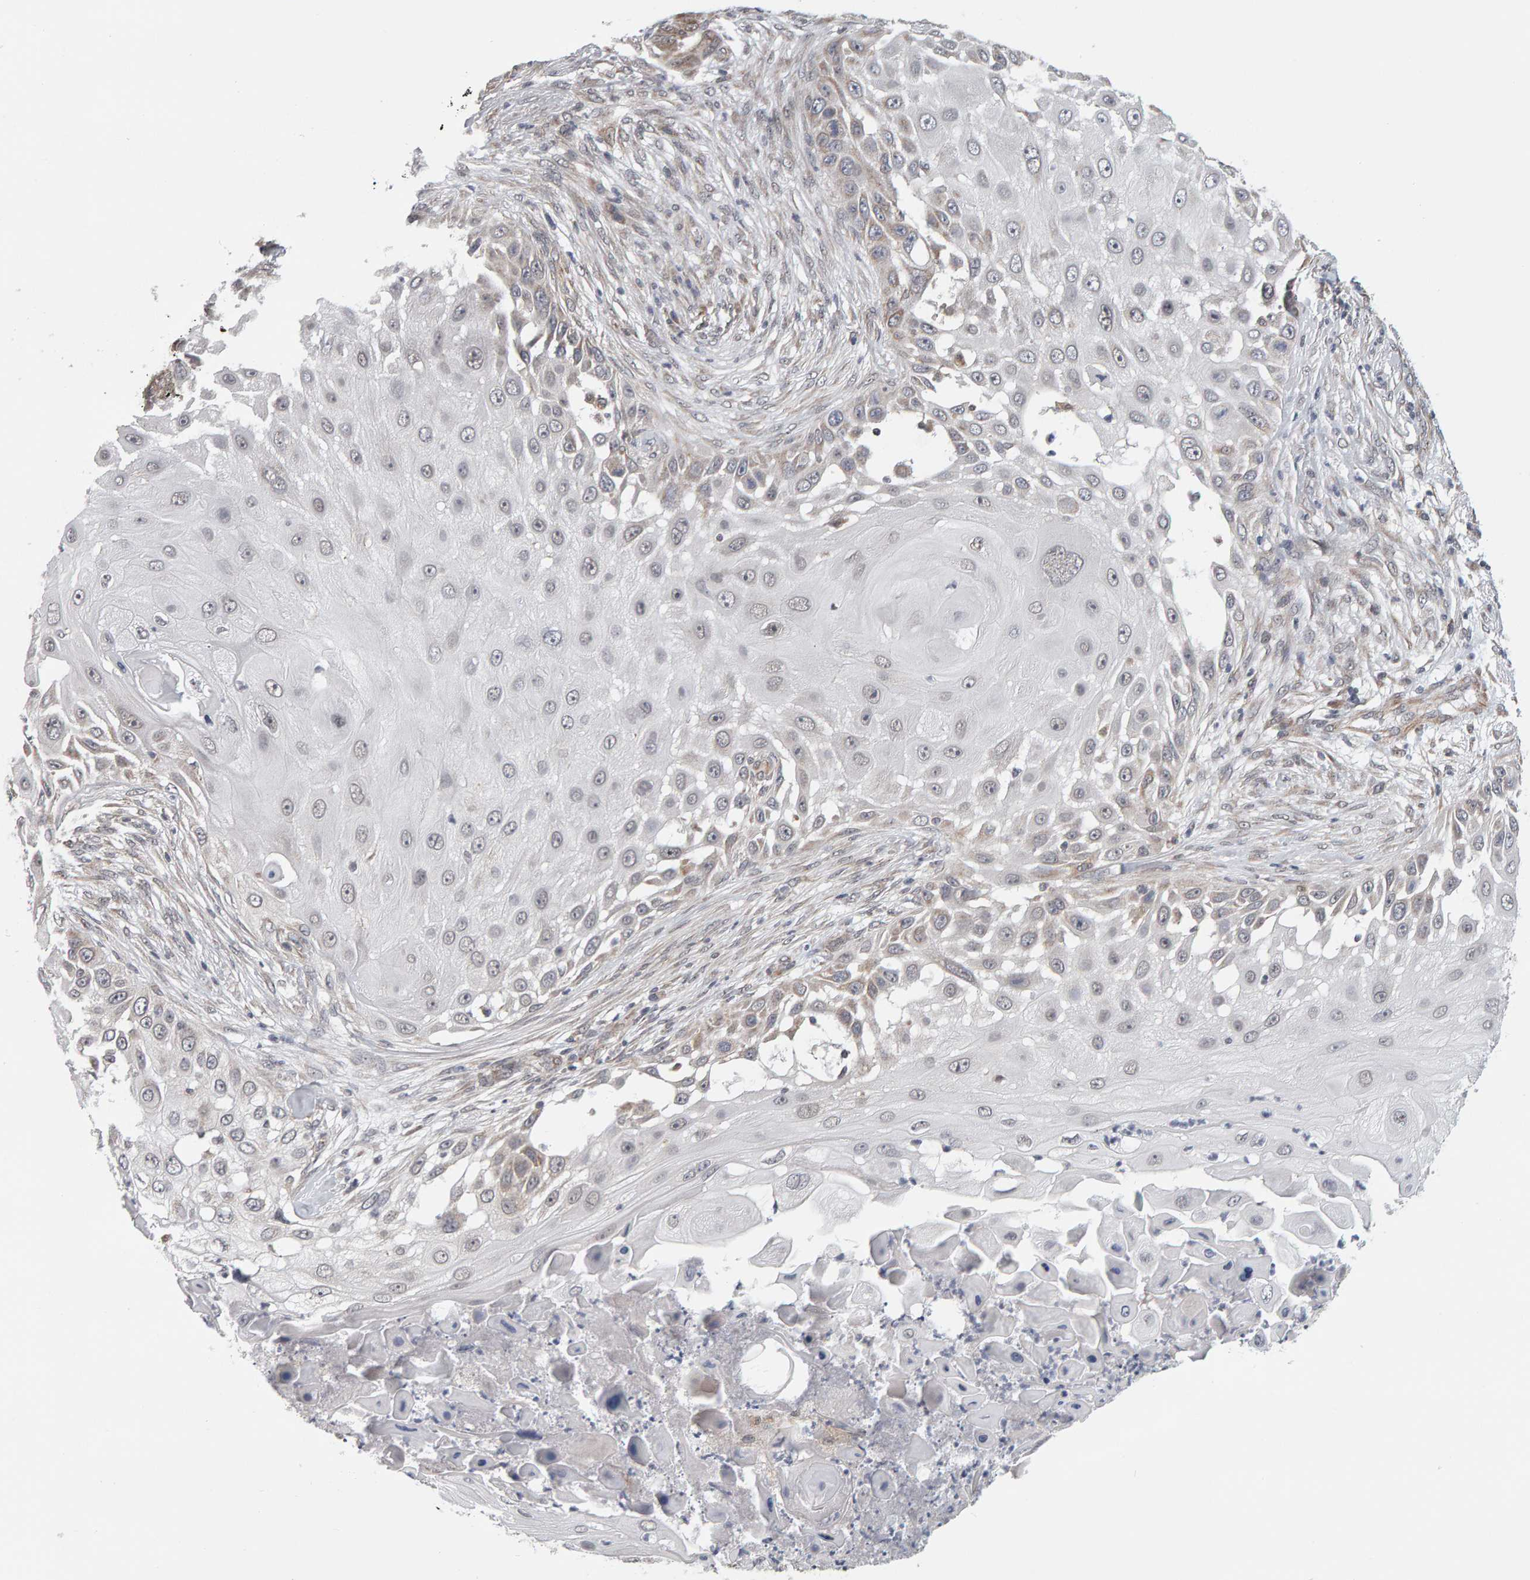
{"staining": {"intensity": "weak", "quantity": "25%-75%", "location": "cytoplasmic/membranous,nuclear"}, "tissue": "skin cancer", "cell_type": "Tumor cells", "image_type": "cancer", "snomed": [{"axis": "morphology", "description": "Squamous cell carcinoma, NOS"}, {"axis": "topography", "description": "Skin"}], "caption": "Tumor cells exhibit low levels of weak cytoplasmic/membranous and nuclear positivity in approximately 25%-75% of cells in human skin cancer (squamous cell carcinoma). The staining was performed using DAB, with brown indicating positive protein expression. Nuclei are stained blue with hematoxylin.", "gene": "DAP3", "patient": {"sex": "female", "age": 44}}